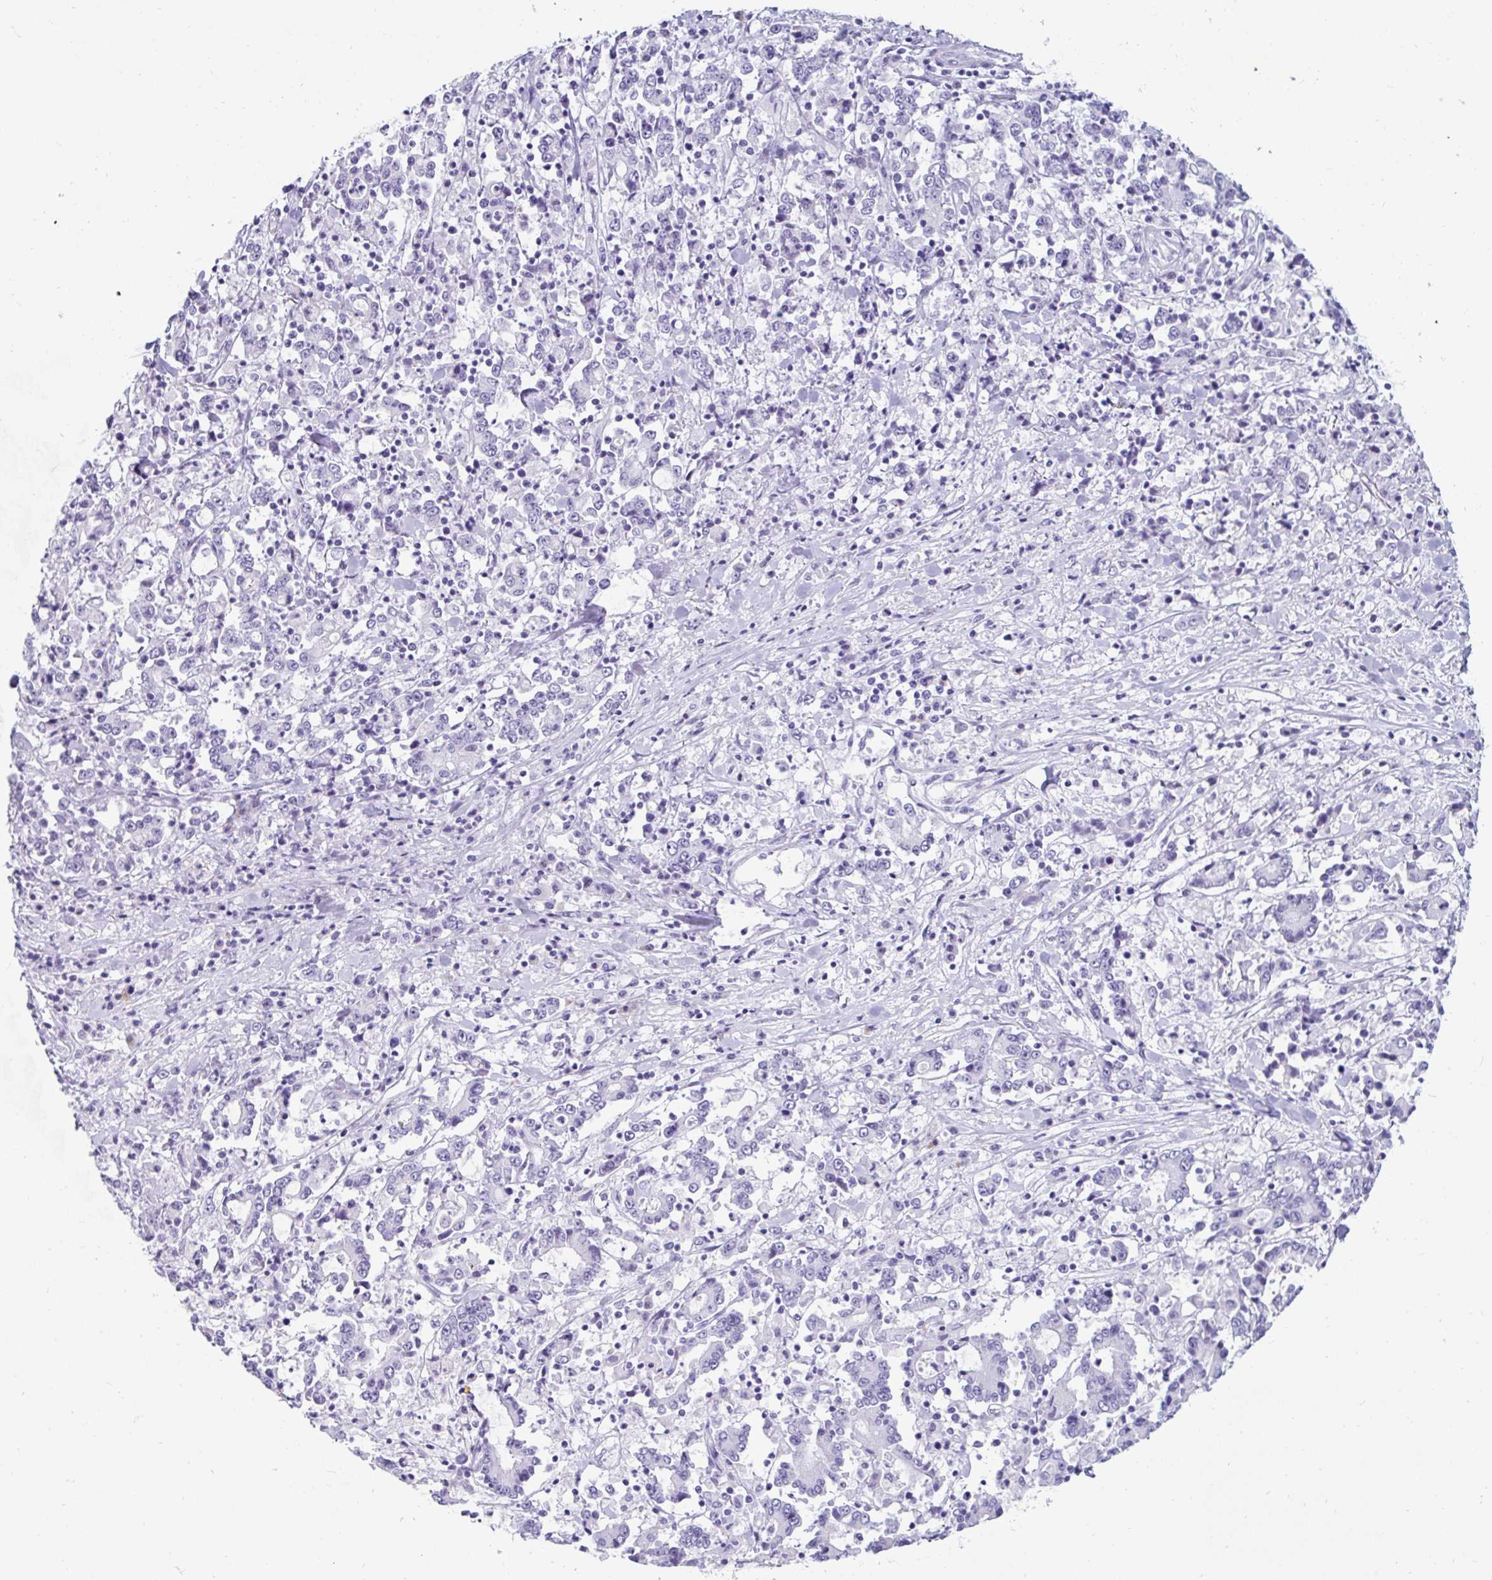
{"staining": {"intensity": "negative", "quantity": "none", "location": "none"}, "tissue": "stomach cancer", "cell_type": "Tumor cells", "image_type": "cancer", "snomed": [{"axis": "morphology", "description": "Adenocarcinoma, NOS"}, {"axis": "topography", "description": "Stomach, upper"}], "caption": "IHC histopathology image of adenocarcinoma (stomach) stained for a protein (brown), which shows no staining in tumor cells. (IHC, brightfield microscopy, high magnification).", "gene": "GKN2", "patient": {"sex": "male", "age": 68}}